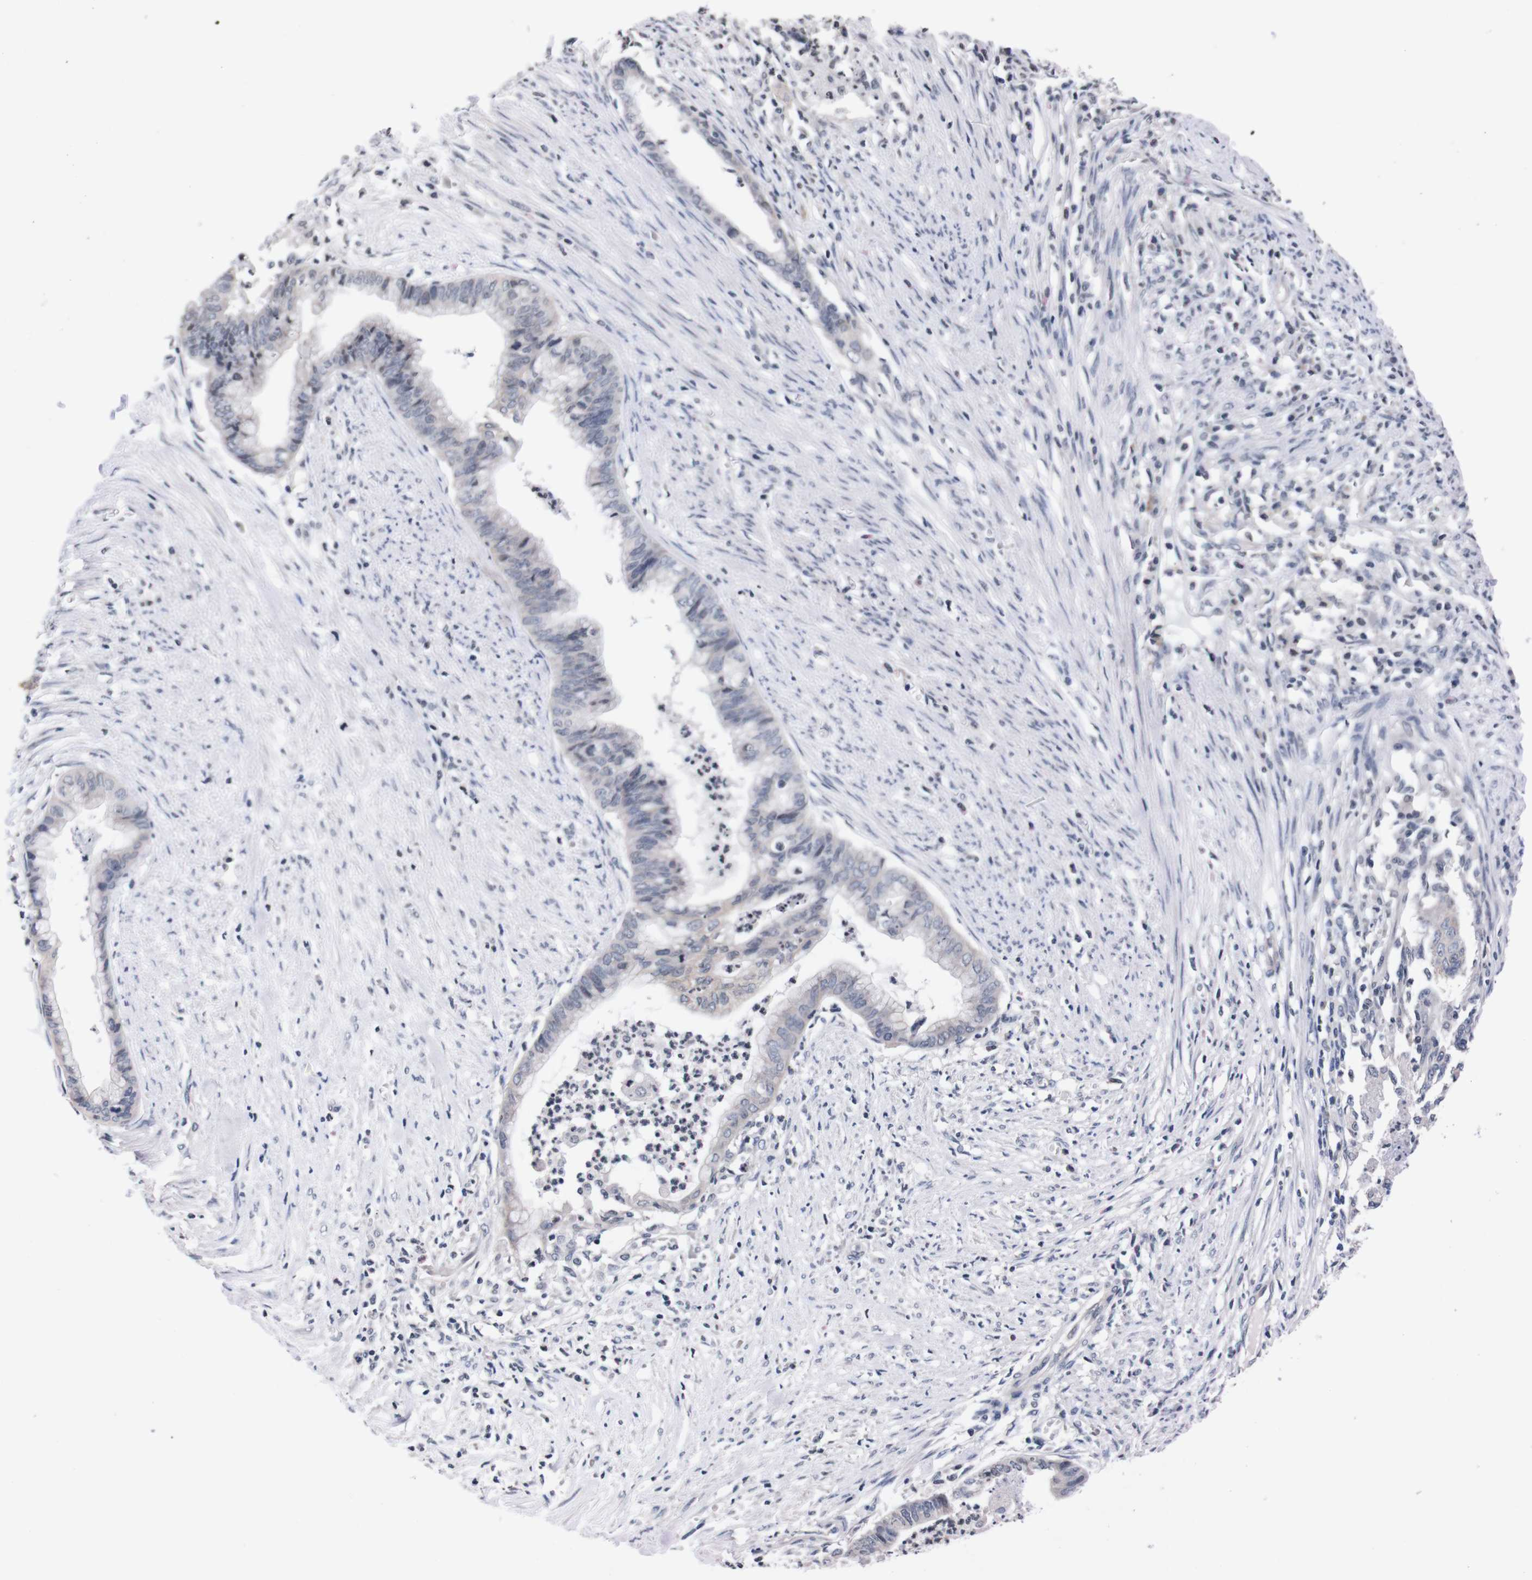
{"staining": {"intensity": "negative", "quantity": "none", "location": "none"}, "tissue": "endometrial cancer", "cell_type": "Tumor cells", "image_type": "cancer", "snomed": [{"axis": "morphology", "description": "Necrosis, NOS"}, {"axis": "morphology", "description": "Adenocarcinoma, NOS"}, {"axis": "topography", "description": "Endometrium"}], "caption": "High power microscopy photomicrograph of an immunohistochemistry image of endometrial cancer, revealing no significant positivity in tumor cells. (DAB (3,3'-diaminobenzidine) IHC with hematoxylin counter stain).", "gene": "TNFRSF21", "patient": {"sex": "female", "age": 79}}